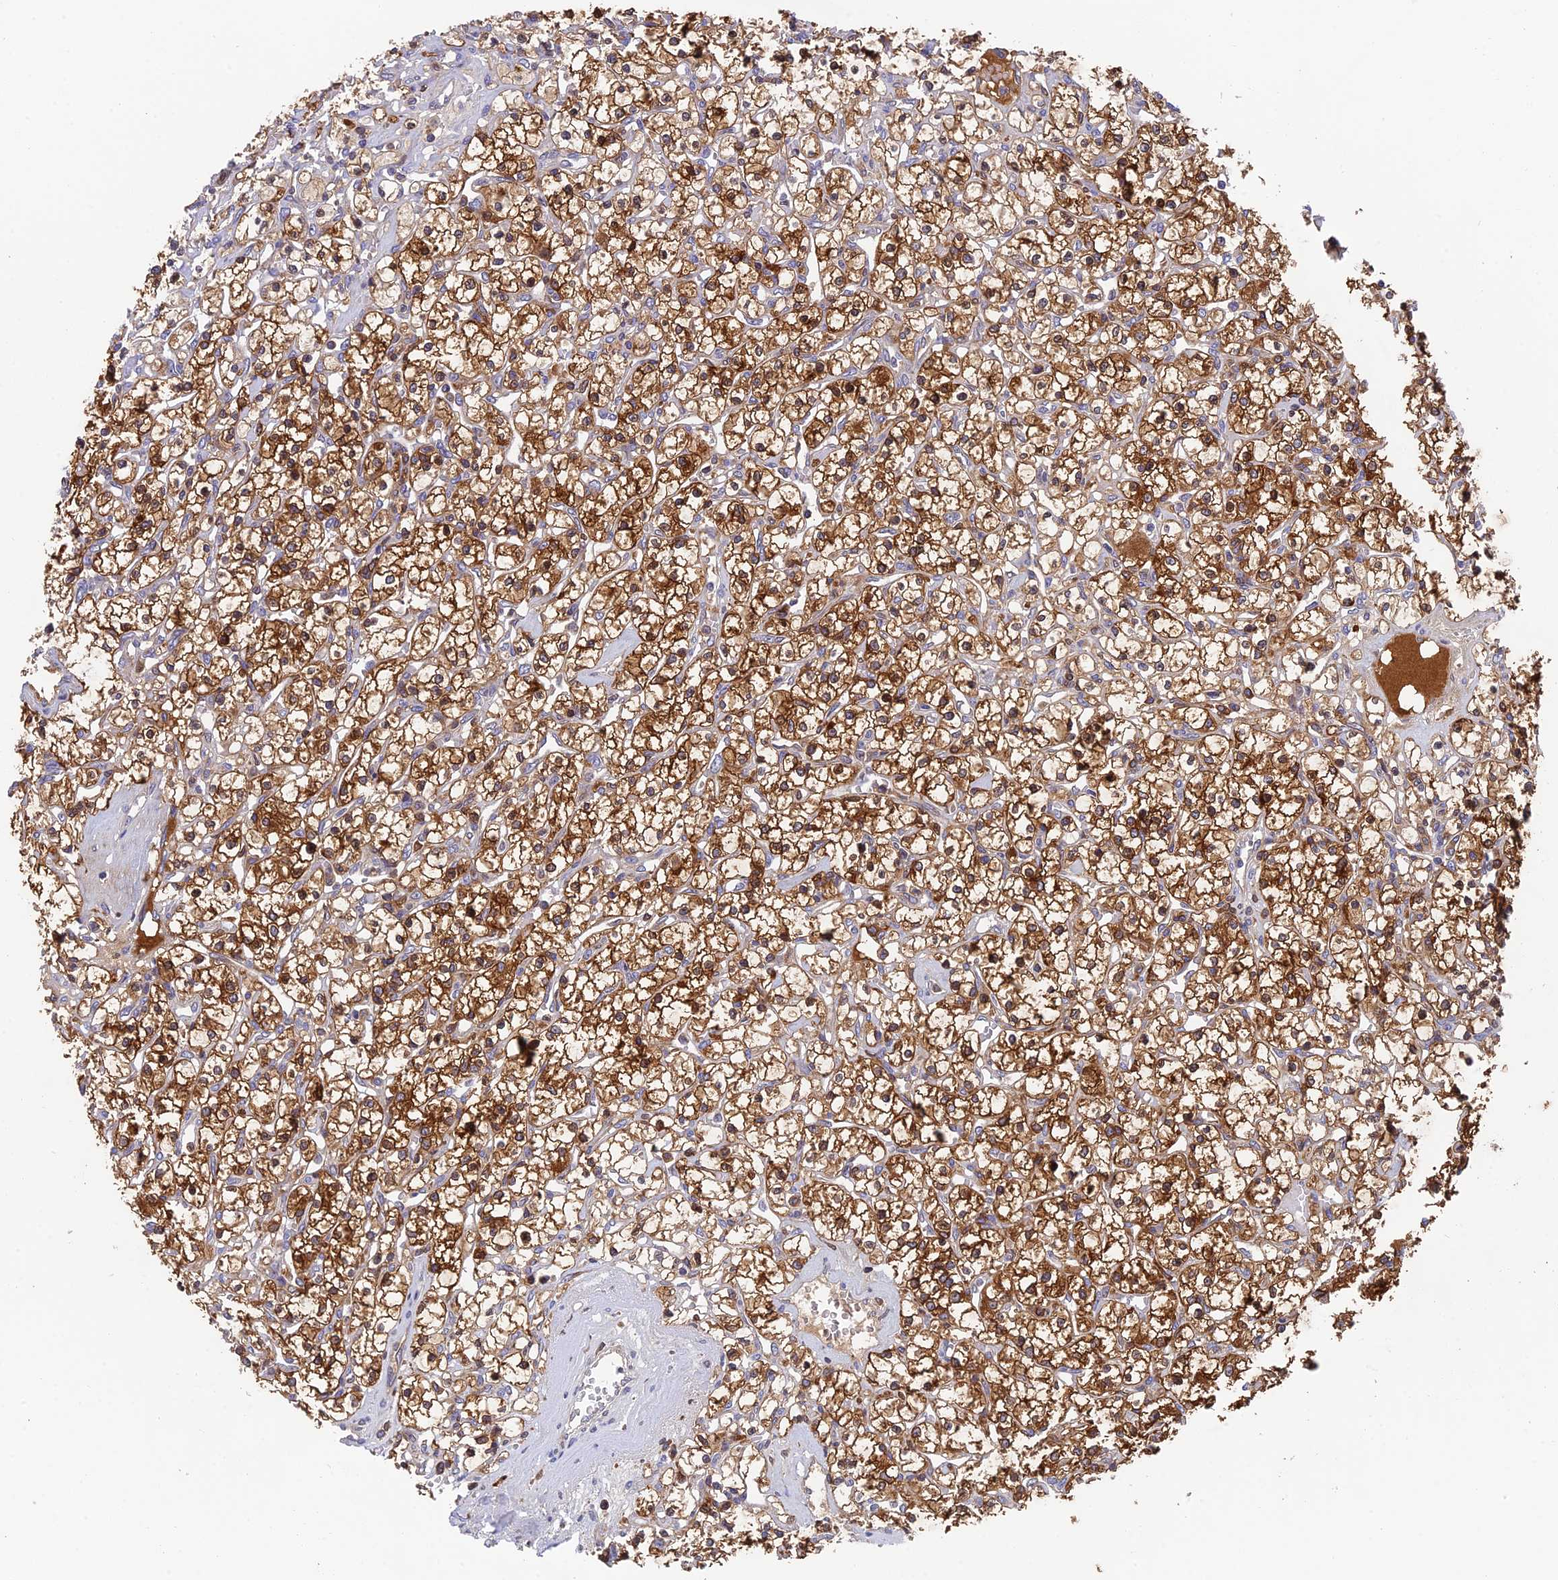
{"staining": {"intensity": "strong", "quantity": ">75%", "location": "cytoplasmic/membranous"}, "tissue": "renal cancer", "cell_type": "Tumor cells", "image_type": "cancer", "snomed": [{"axis": "morphology", "description": "Adenocarcinoma, NOS"}, {"axis": "topography", "description": "Kidney"}], "caption": "Immunohistochemical staining of renal cancer (adenocarcinoma) displays high levels of strong cytoplasmic/membranous protein staining in approximately >75% of tumor cells. The staining was performed using DAB to visualize the protein expression in brown, while the nuclei were stained in blue with hematoxylin (Magnification: 20x).", "gene": "IPO5", "patient": {"sex": "female", "age": 59}}